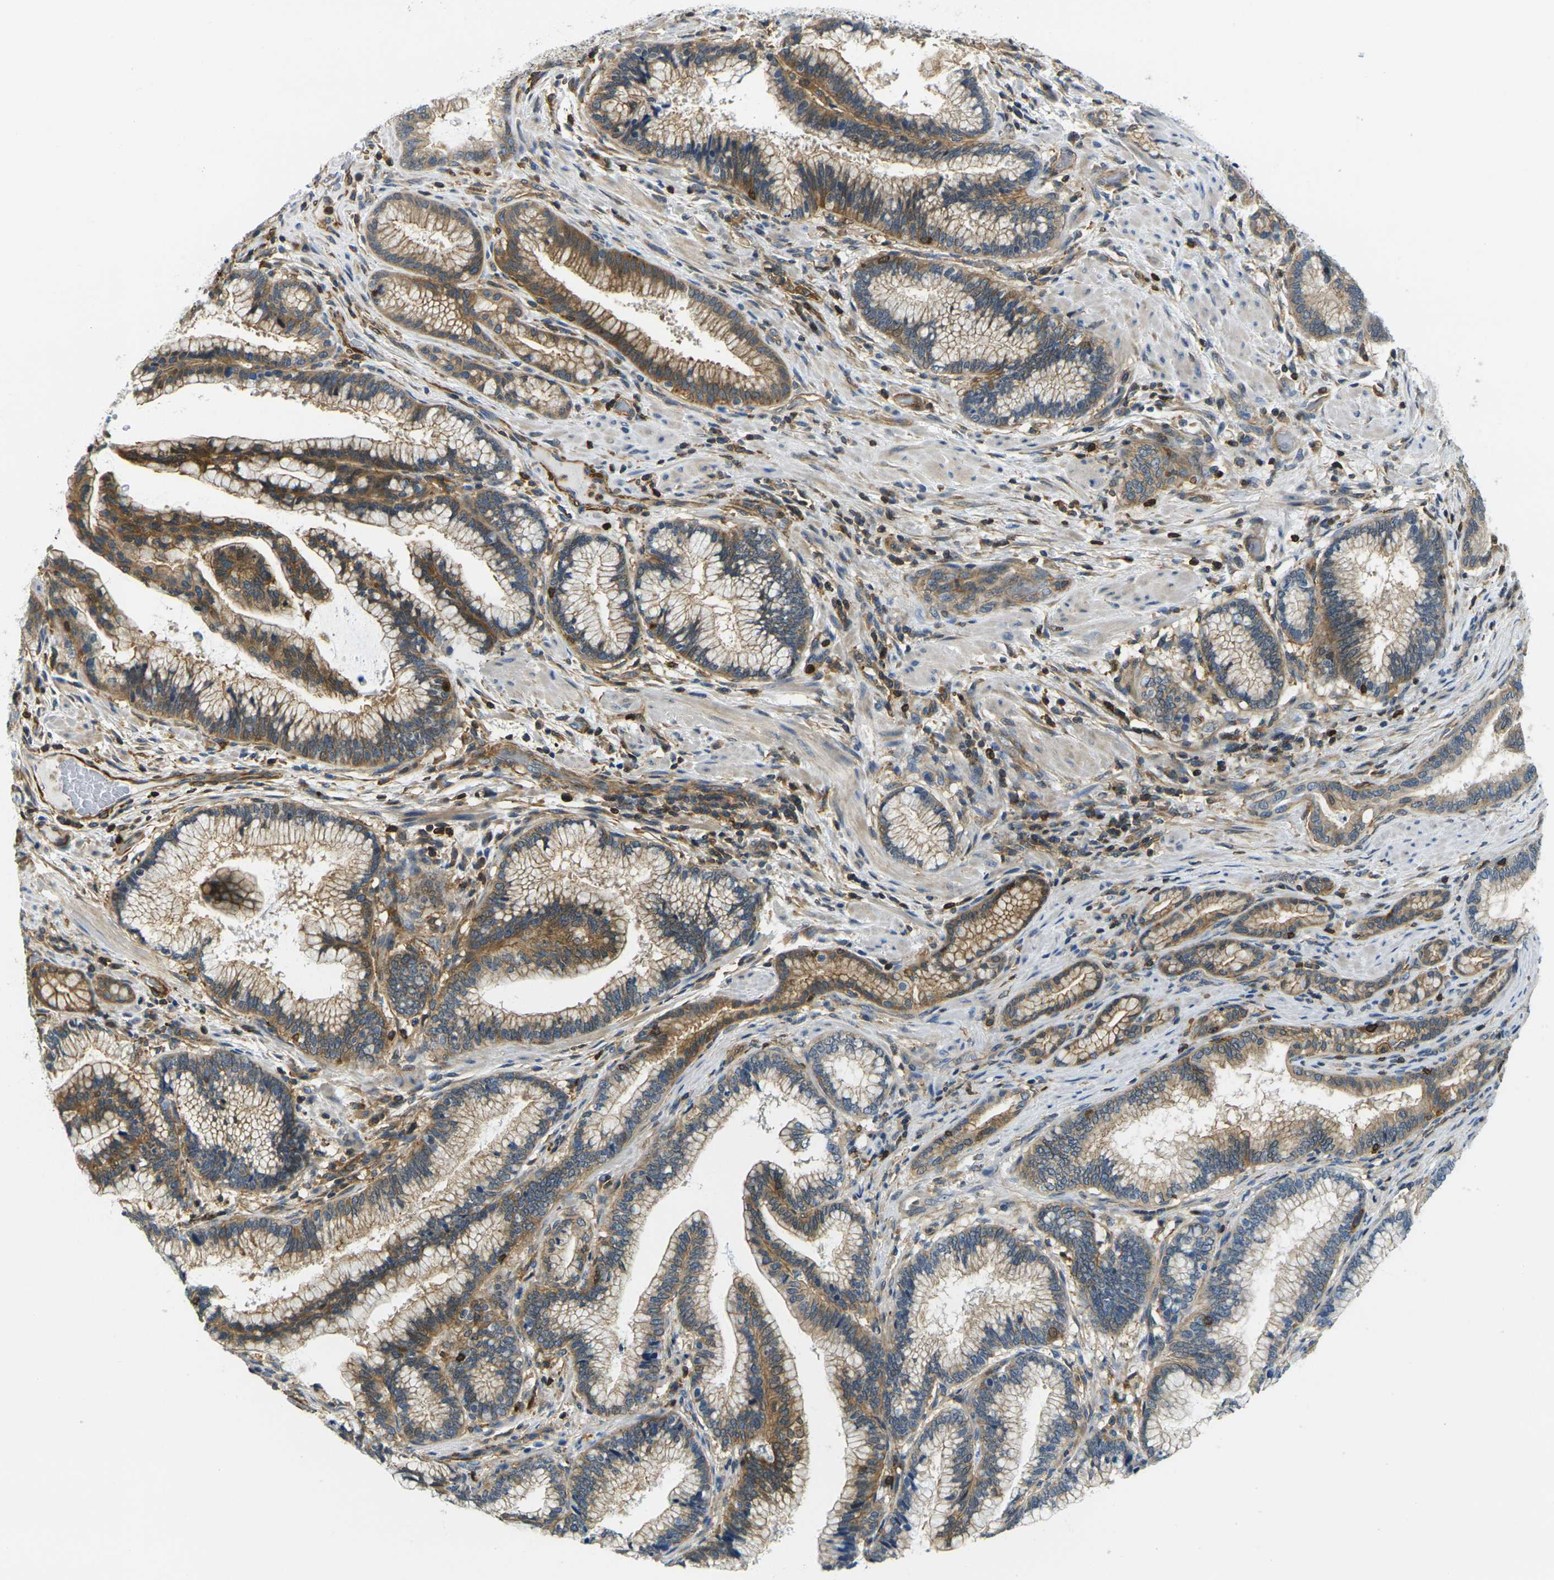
{"staining": {"intensity": "moderate", "quantity": ">75%", "location": "cytoplasmic/membranous"}, "tissue": "pancreatic cancer", "cell_type": "Tumor cells", "image_type": "cancer", "snomed": [{"axis": "morphology", "description": "Adenocarcinoma, NOS"}, {"axis": "topography", "description": "Pancreas"}], "caption": "Protein analysis of pancreatic cancer (adenocarcinoma) tissue demonstrates moderate cytoplasmic/membranous expression in approximately >75% of tumor cells.", "gene": "LASP1", "patient": {"sex": "female", "age": 64}}